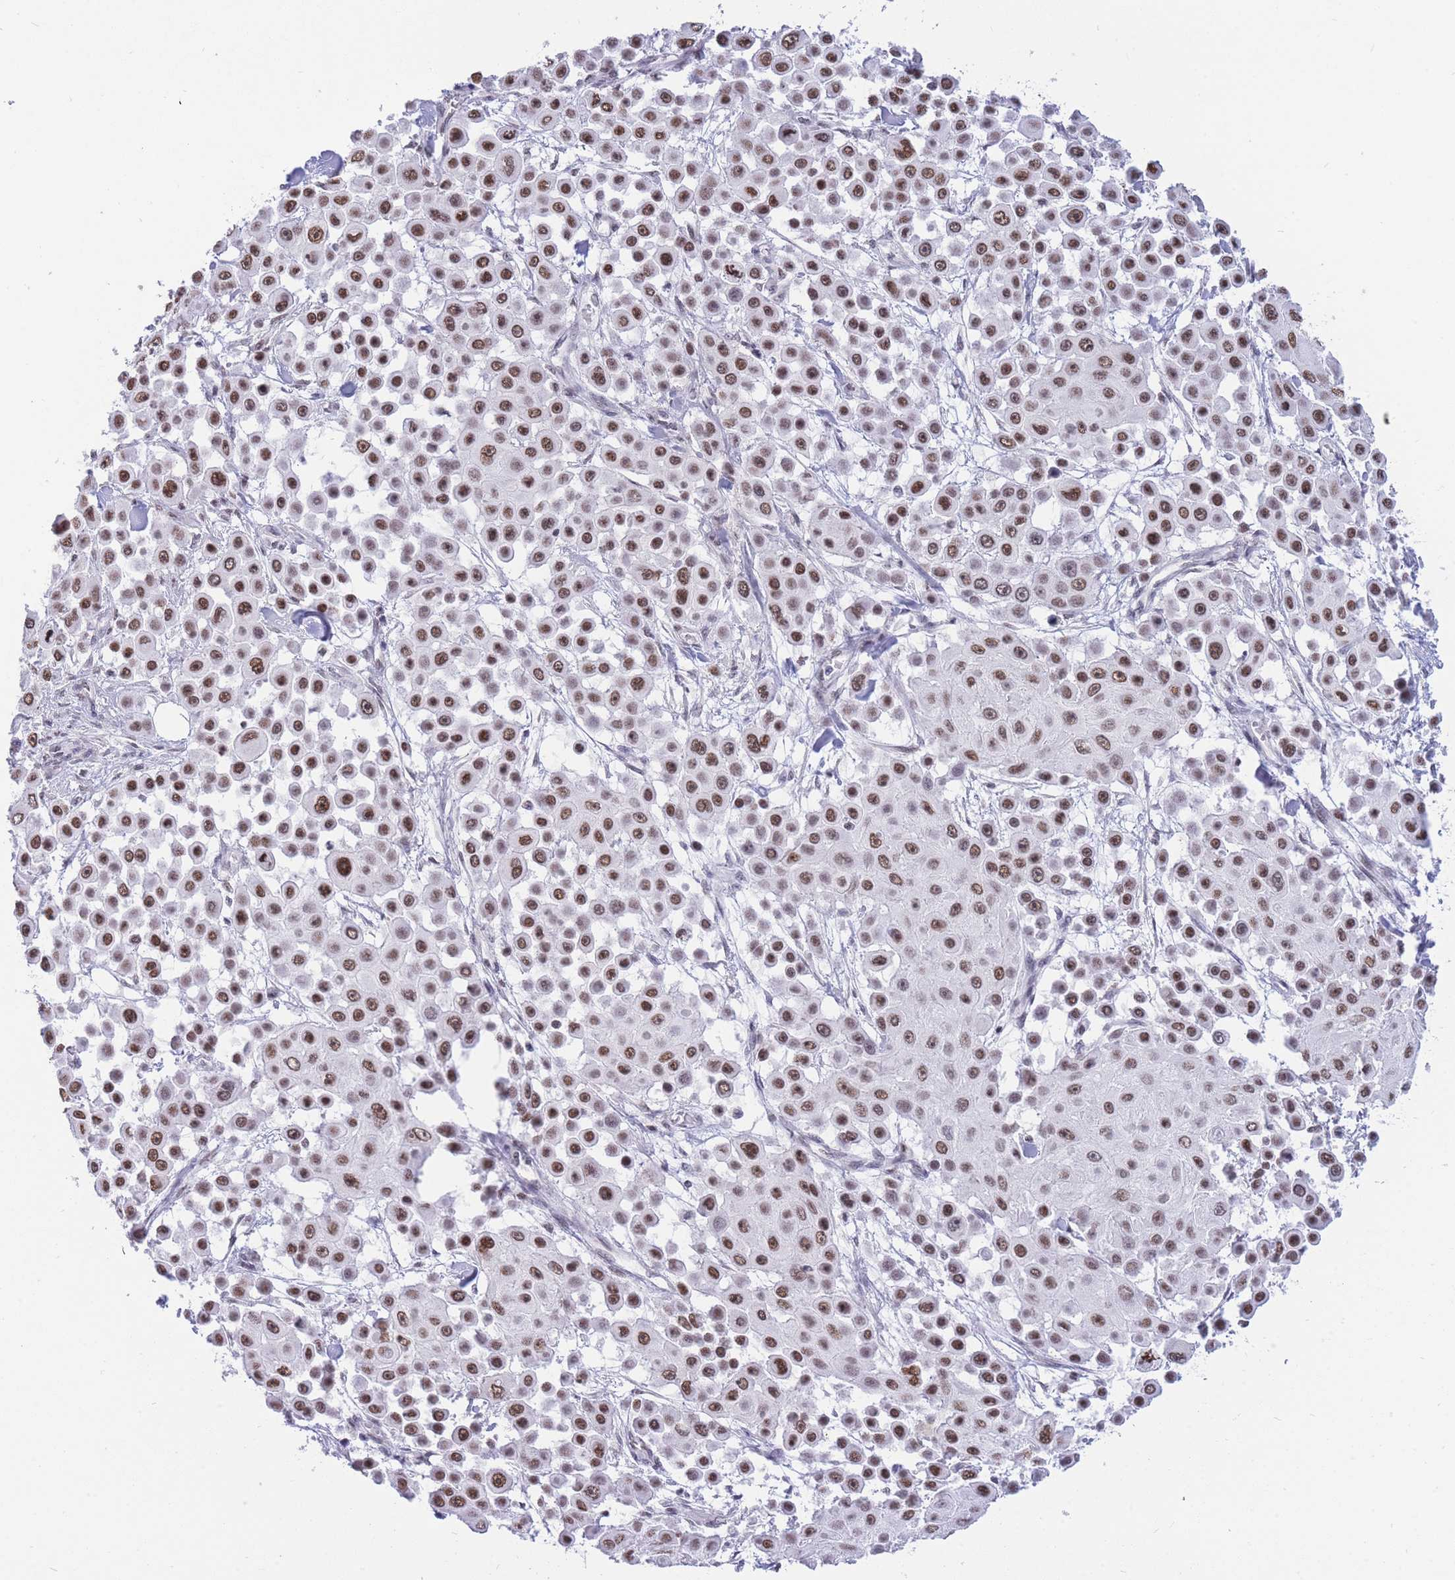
{"staining": {"intensity": "moderate", "quantity": ">75%", "location": "cytoplasmic/membranous"}, "tissue": "skin cancer", "cell_type": "Tumor cells", "image_type": "cancer", "snomed": [{"axis": "morphology", "description": "Squamous cell carcinoma, NOS"}, {"axis": "topography", "description": "Skin"}], "caption": "Human skin cancer (squamous cell carcinoma) stained with a protein marker displays moderate staining in tumor cells.", "gene": "HMGN1", "patient": {"sex": "male", "age": 67}}